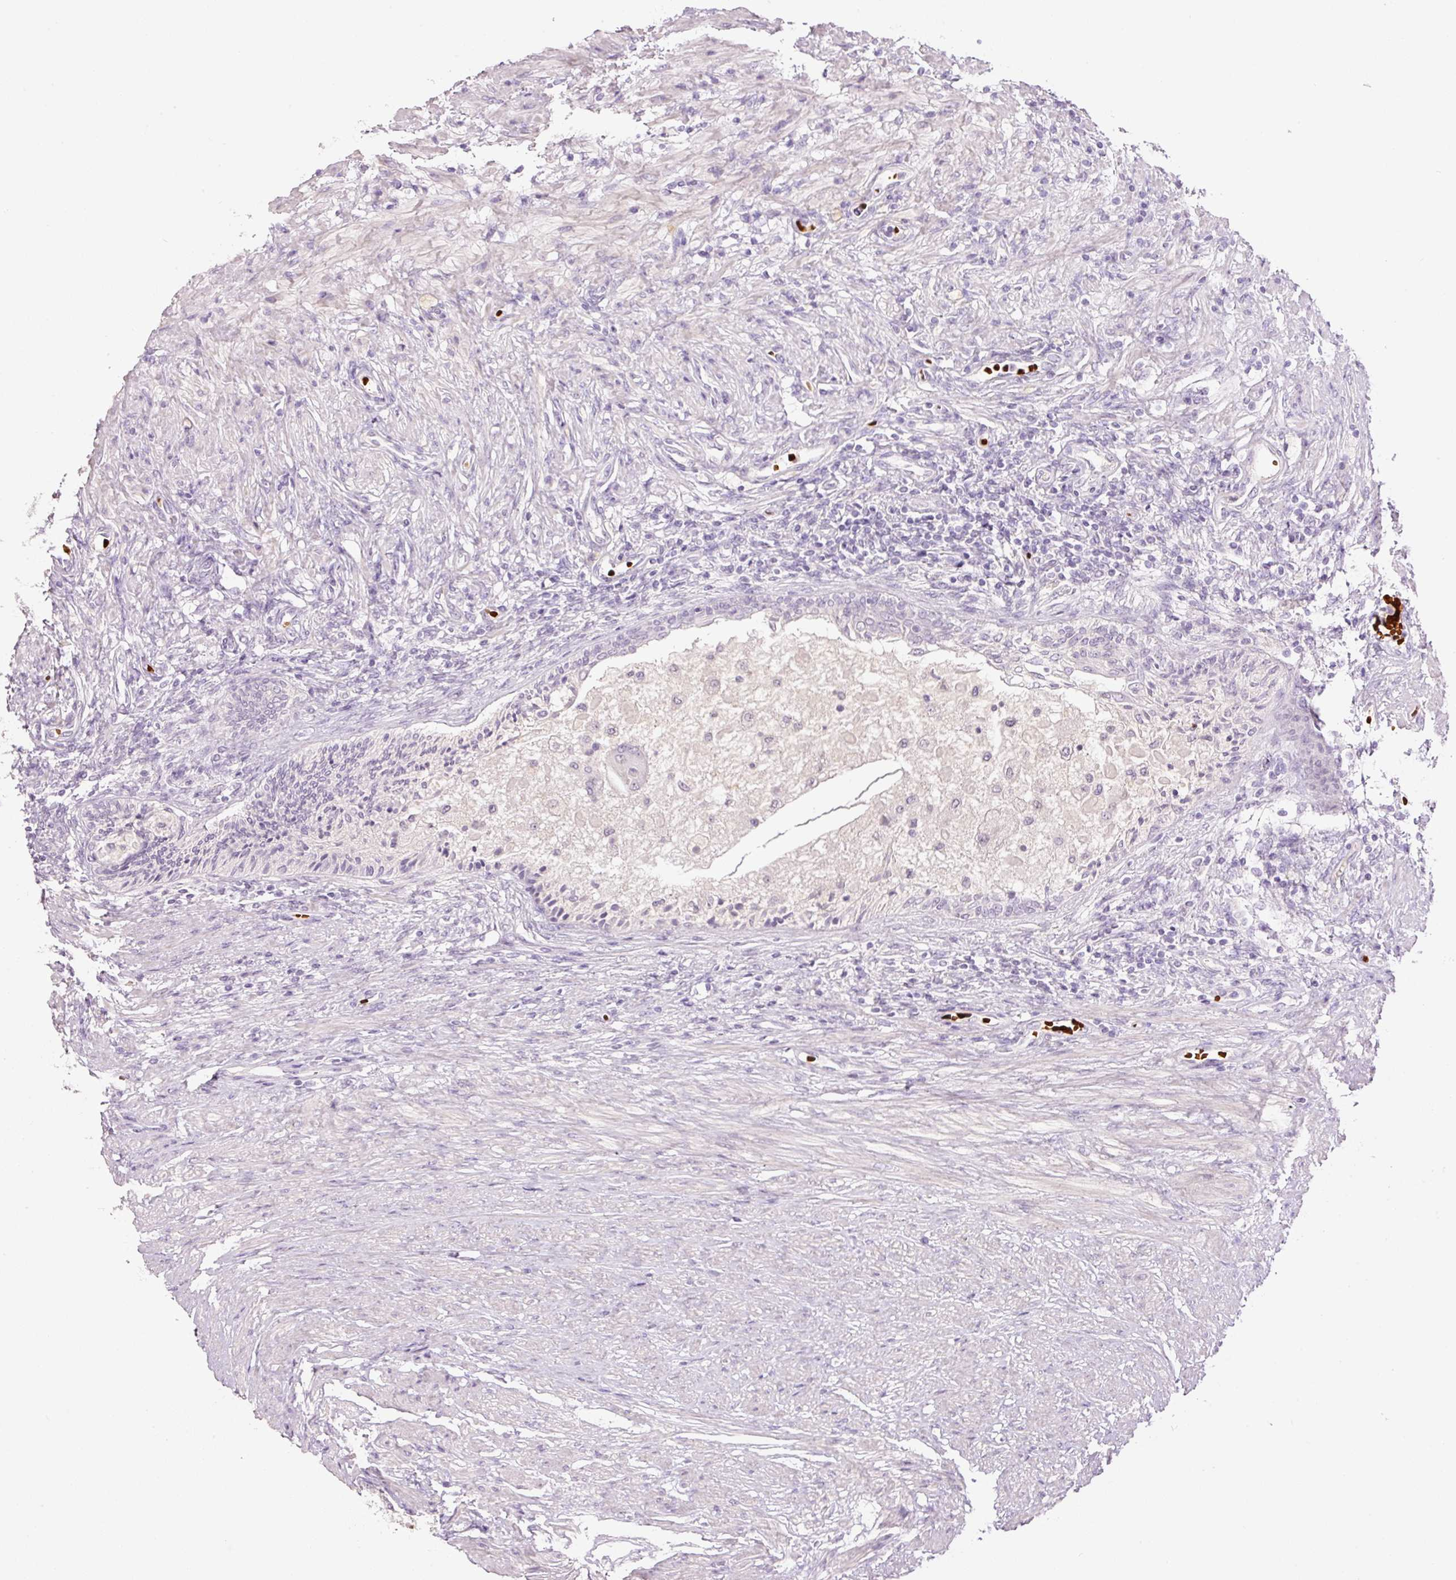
{"staining": {"intensity": "negative", "quantity": "none", "location": "none"}, "tissue": "prostate cancer", "cell_type": "Tumor cells", "image_type": "cancer", "snomed": [{"axis": "morphology", "description": "Adenocarcinoma, High grade"}, {"axis": "topography", "description": "Prostate"}], "caption": "Prostate adenocarcinoma (high-grade) was stained to show a protein in brown. There is no significant positivity in tumor cells. (DAB (3,3'-diaminobenzidine) immunohistochemistry (IHC), high magnification).", "gene": "LY6G6D", "patient": {"sex": "male", "age": 69}}